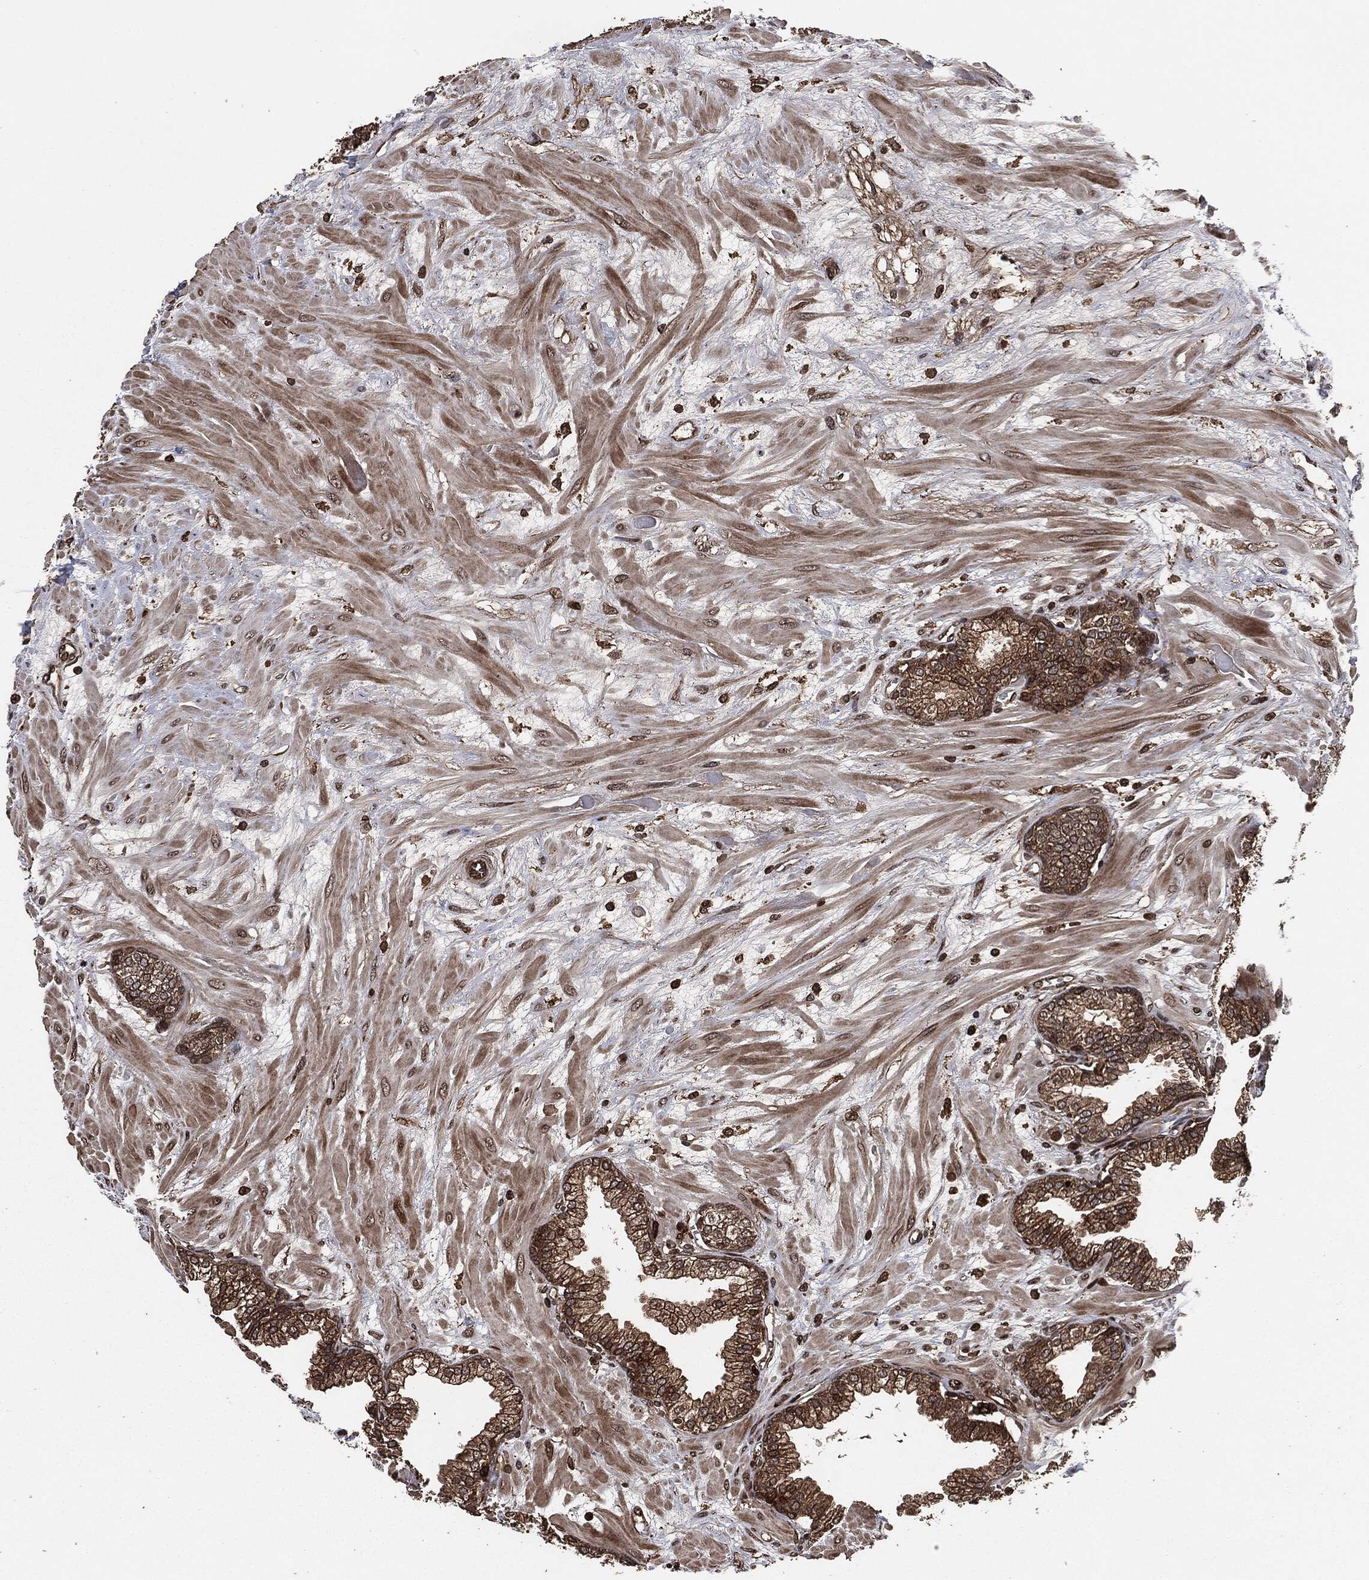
{"staining": {"intensity": "strong", "quantity": "25%-75%", "location": "cytoplasmic/membranous"}, "tissue": "prostate", "cell_type": "Glandular cells", "image_type": "normal", "snomed": [{"axis": "morphology", "description": "Normal tissue, NOS"}, {"axis": "topography", "description": "Prostate"}], "caption": "Protein staining displays strong cytoplasmic/membranous staining in approximately 25%-75% of glandular cells in benign prostate.", "gene": "IFIT1", "patient": {"sex": "male", "age": 64}}